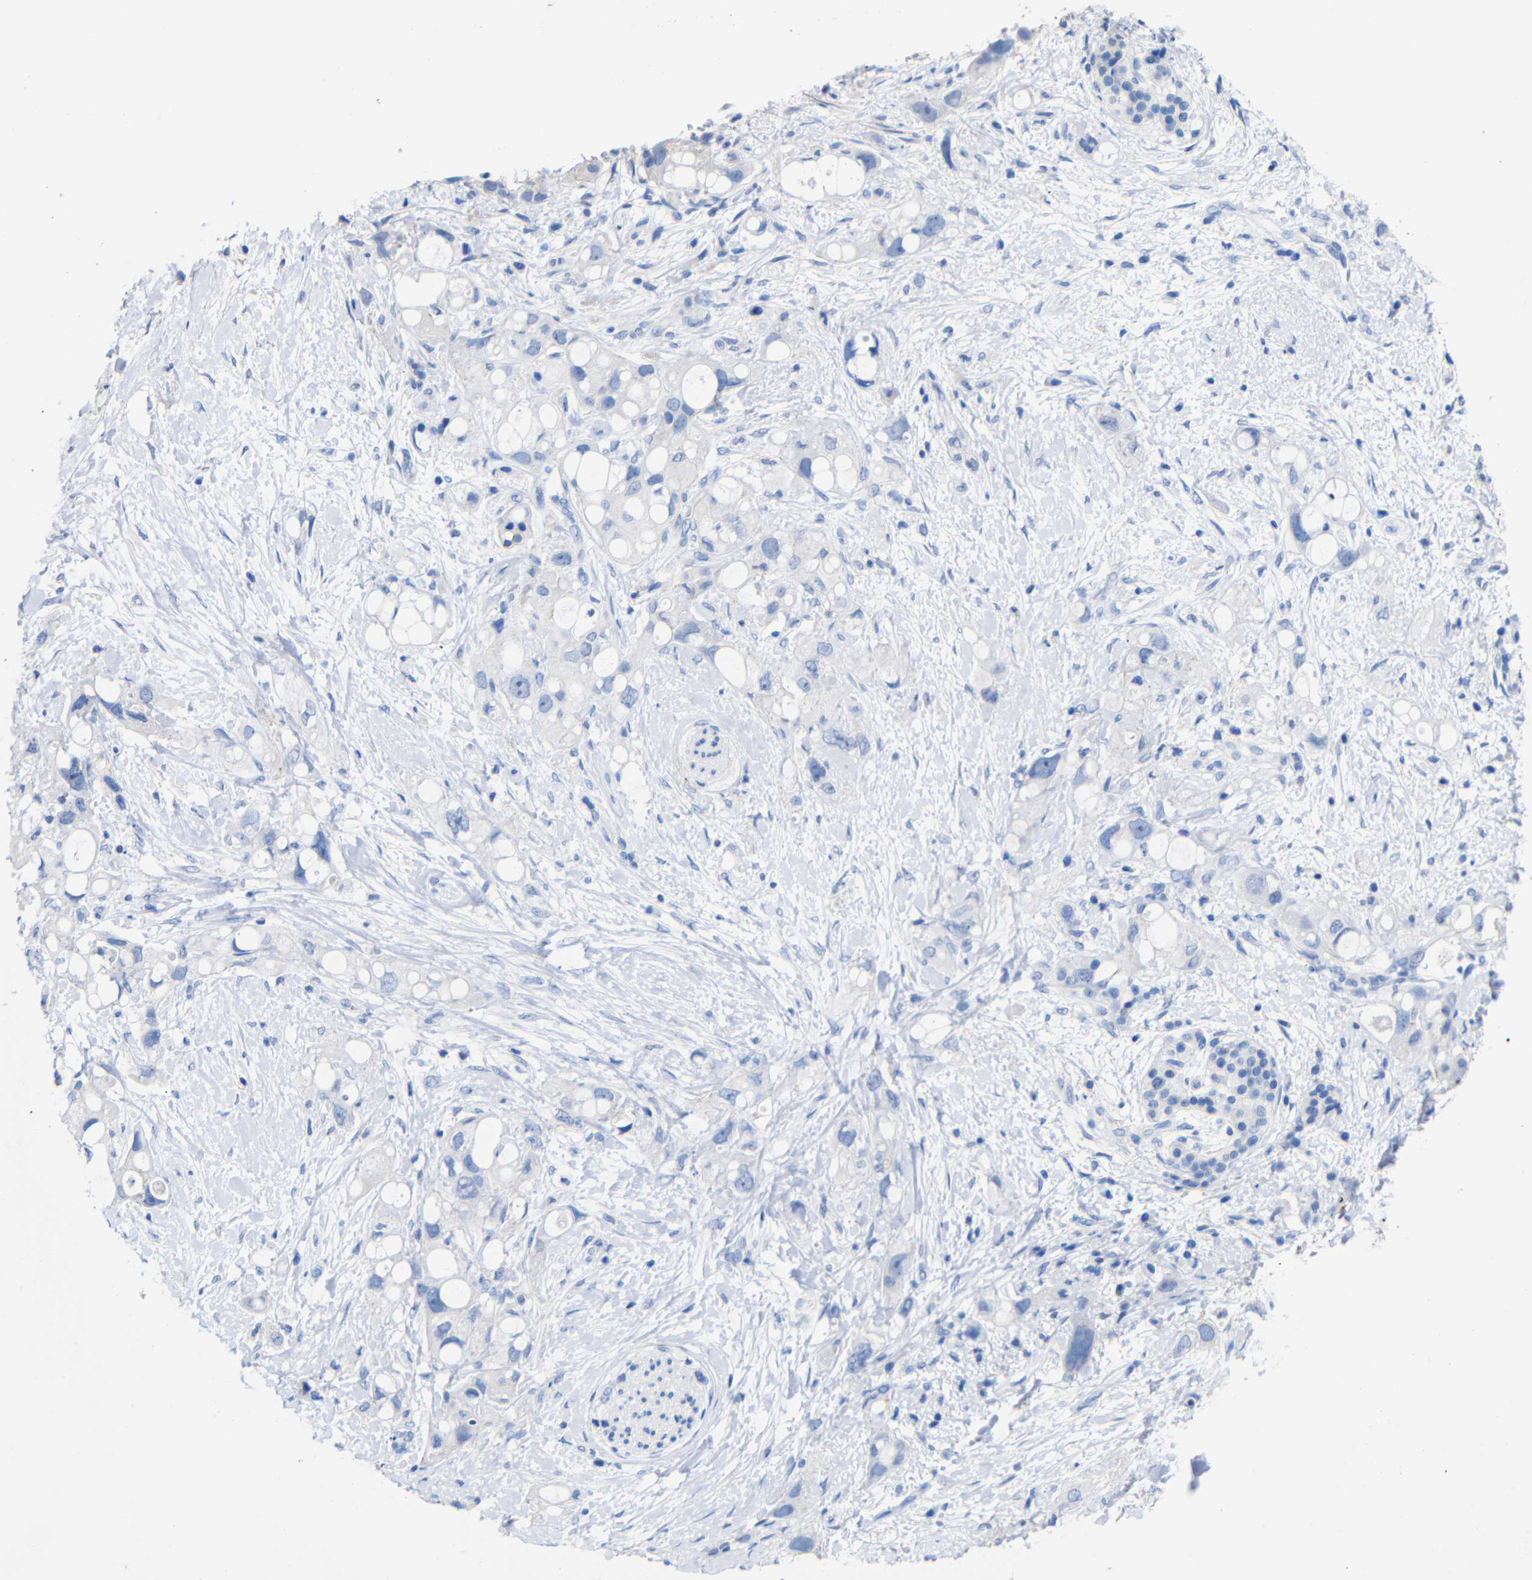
{"staining": {"intensity": "negative", "quantity": "none", "location": "none"}, "tissue": "pancreatic cancer", "cell_type": "Tumor cells", "image_type": "cancer", "snomed": [{"axis": "morphology", "description": "Adenocarcinoma, NOS"}, {"axis": "topography", "description": "Pancreas"}], "caption": "Tumor cells show no significant staining in pancreatic cancer (adenocarcinoma).", "gene": "CGNL1", "patient": {"sex": "female", "age": 56}}